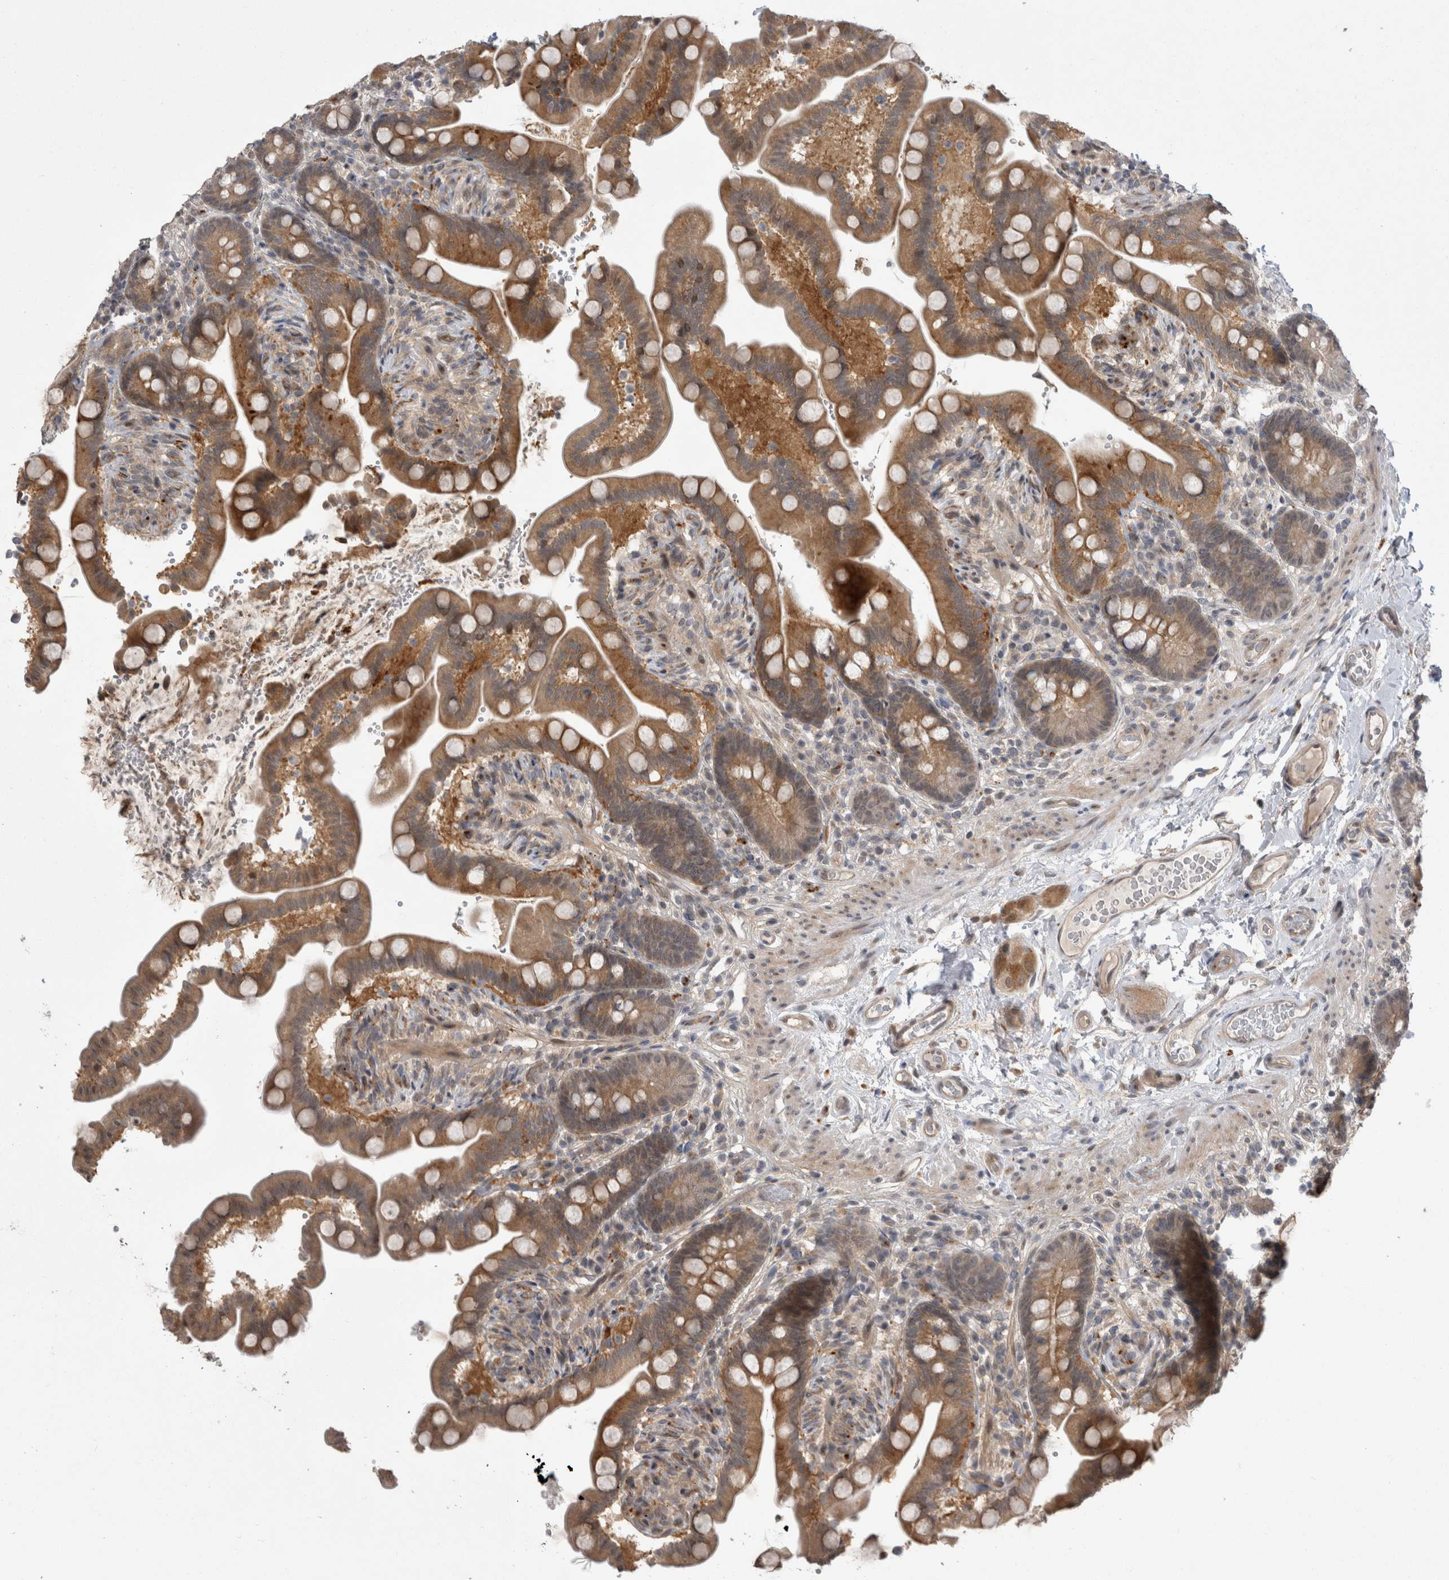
{"staining": {"intensity": "weak", "quantity": ">75%", "location": "cytoplasmic/membranous,nuclear"}, "tissue": "colon", "cell_type": "Endothelial cells", "image_type": "normal", "snomed": [{"axis": "morphology", "description": "Normal tissue, NOS"}, {"axis": "topography", "description": "Smooth muscle"}, {"axis": "topography", "description": "Colon"}], "caption": "Benign colon shows weak cytoplasmic/membranous,nuclear positivity in about >75% of endothelial cells.", "gene": "MTBP", "patient": {"sex": "male", "age": 73}}